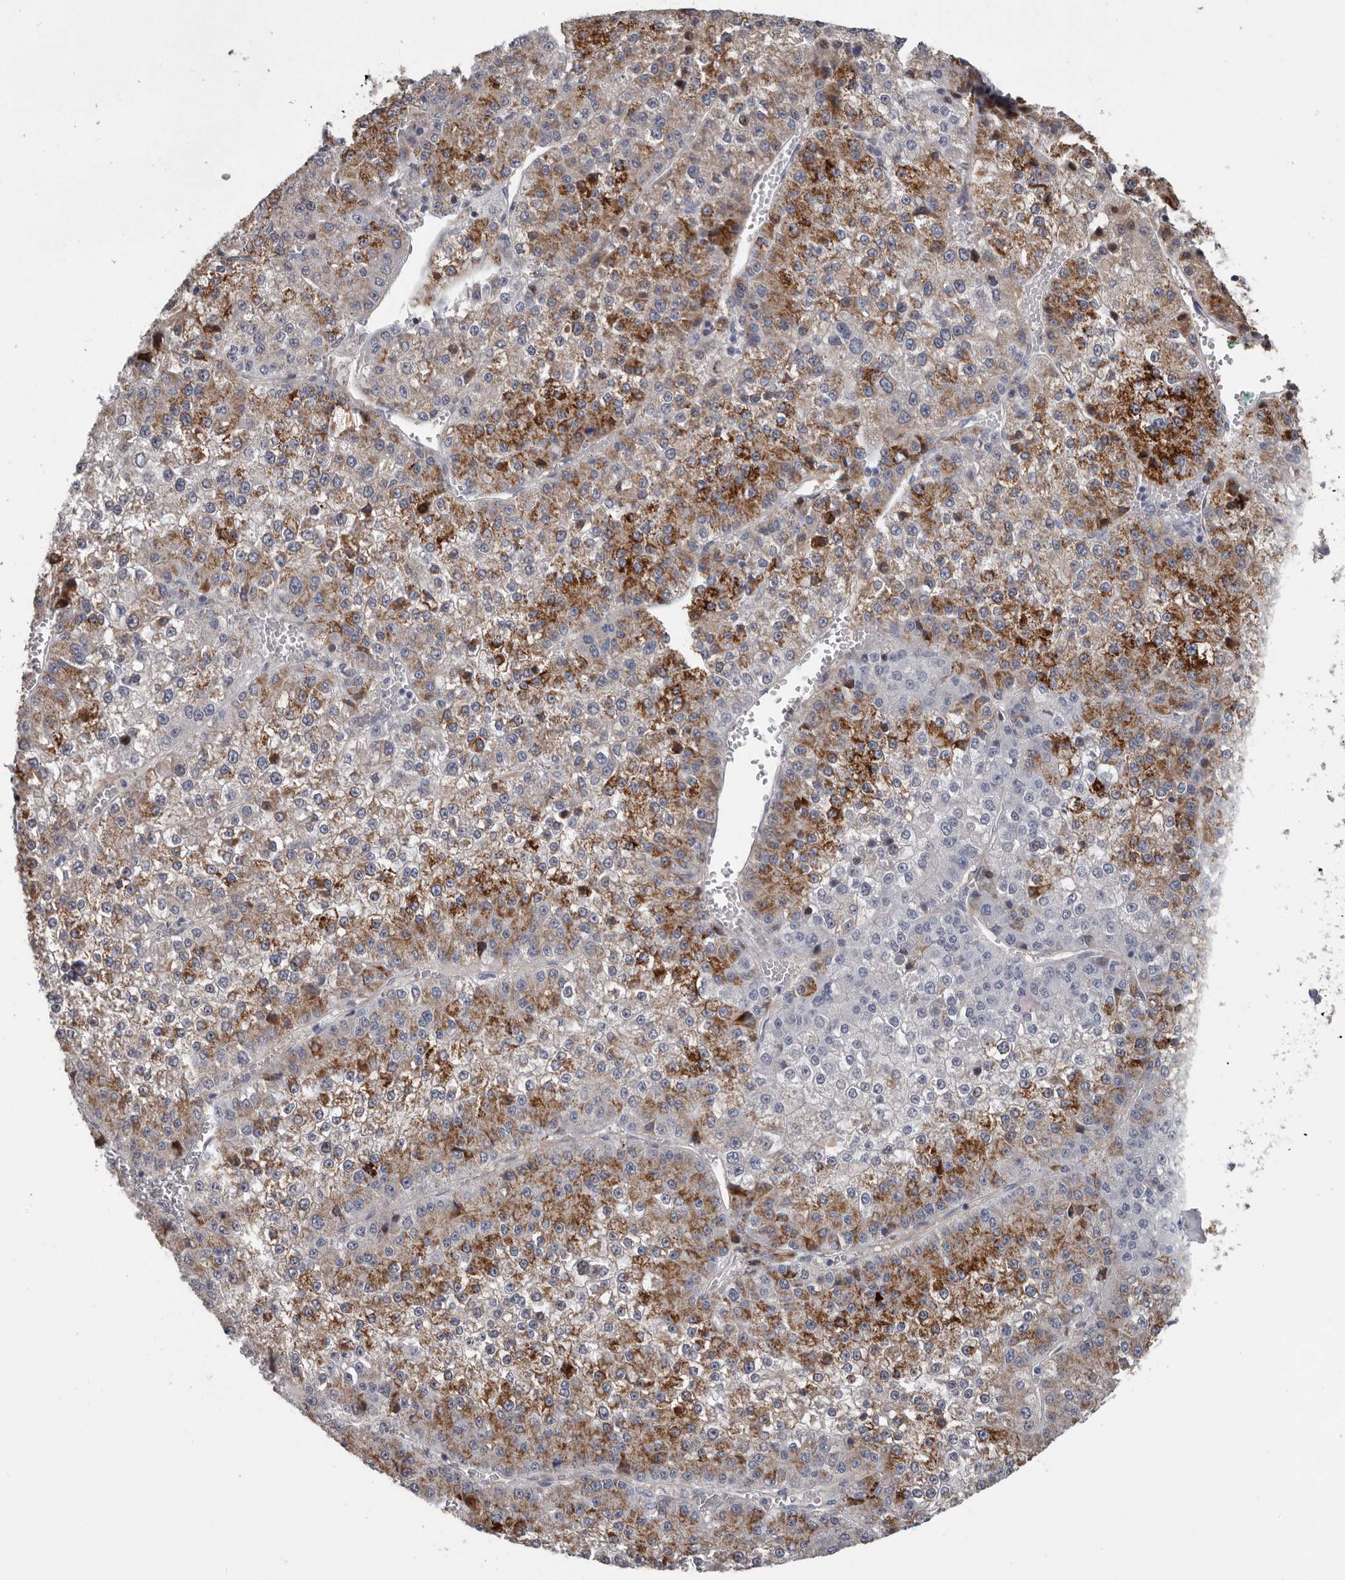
{"staining": {"intensity": "moderate", "quantity": ">75%", "location": "cytoplasmic/membranous"}, "tissue": "liver cancer", "cell_type": "Tumor cells", "image_type": "cancer", "snomed": [{"axis": "morphology", "description": "Carcinoma, Hepatocellular, NOS"}, {"axis": "topography", "description": "Liver"}], "caption": "Protein expression analysis of human hepatocellular carcinoma (liver) reveals moderate cytoplasmic/membranous expression in approximately >75% of tumor cells.", "gene": "RNF217", "patient": {"sex": "female", "age": 73}}